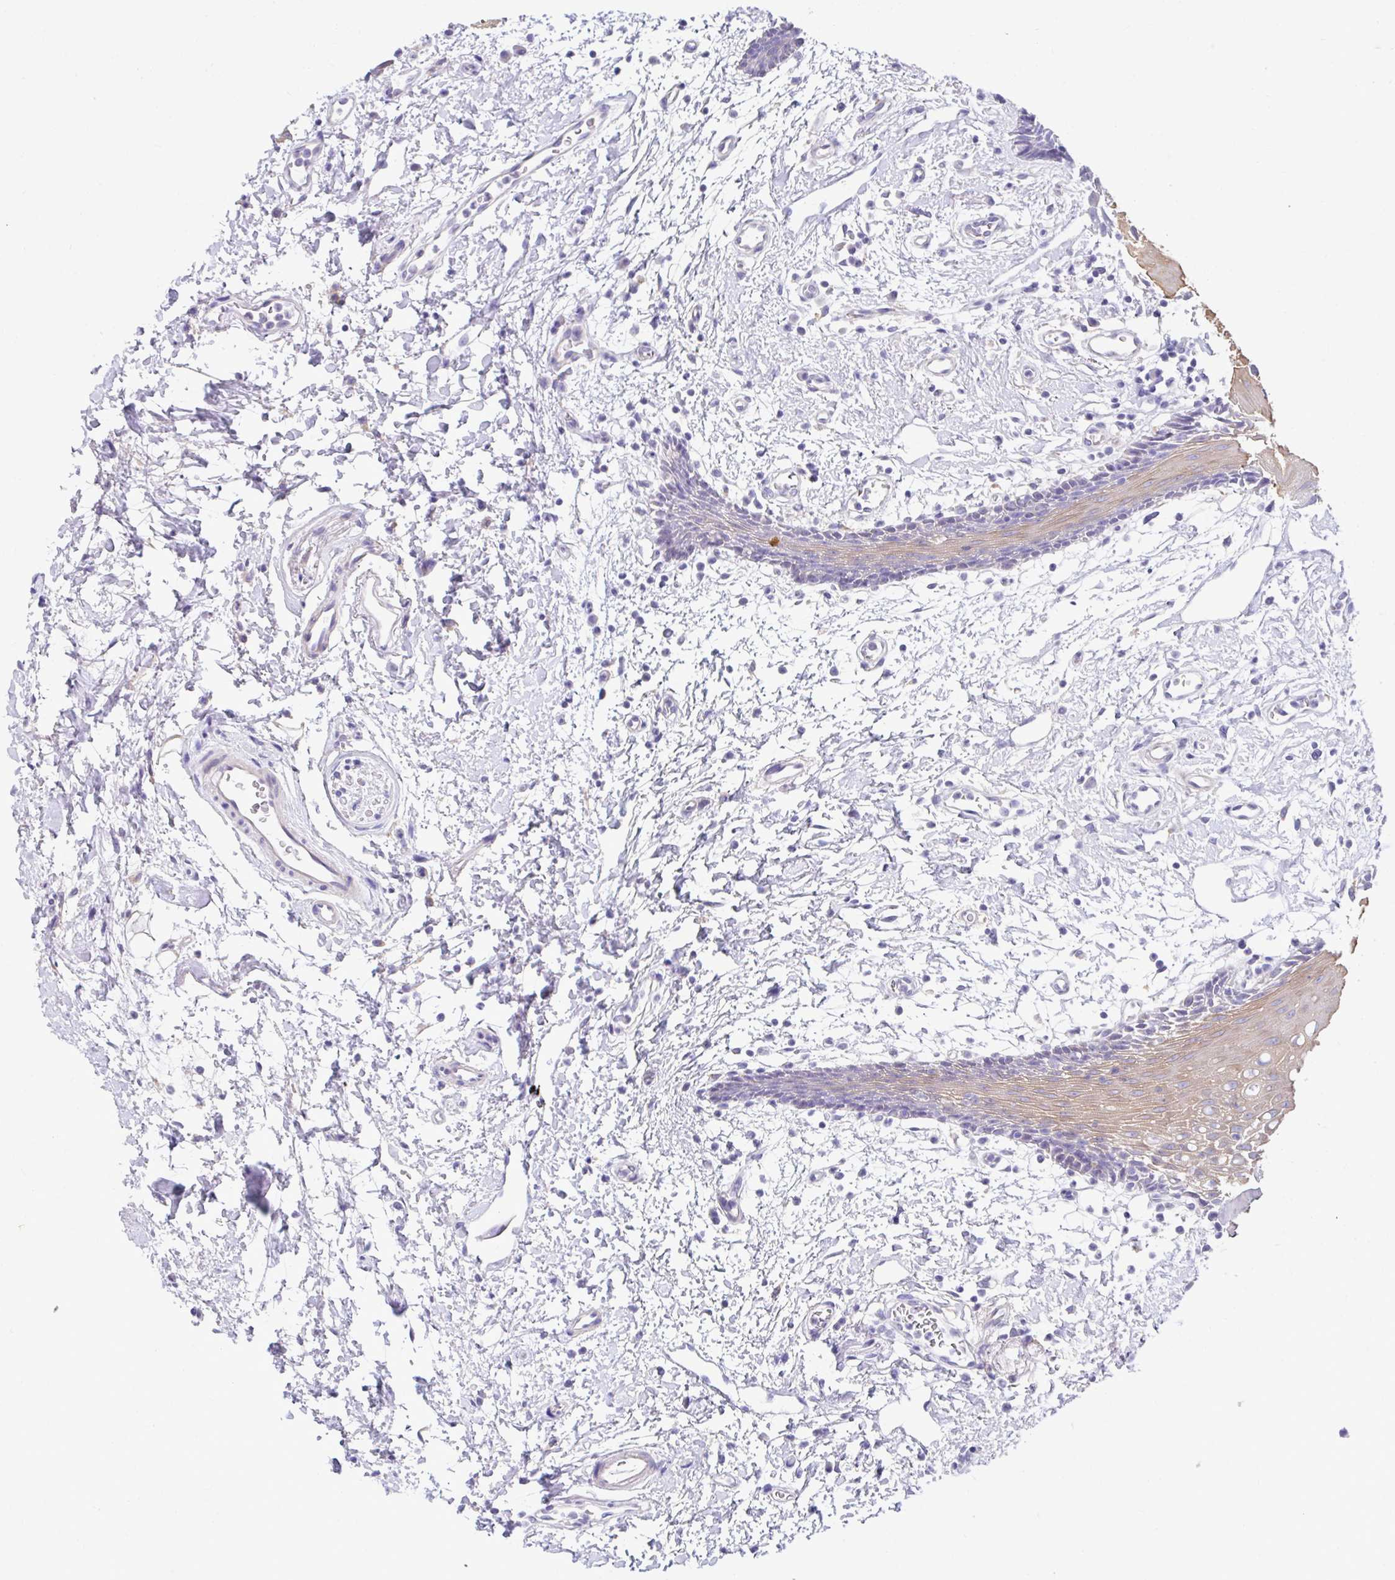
{"staining": {"intensity": "moderate", "quantity": ">75%", "location": "cytoplasmic/membranous"}, "tissue": "oral mucosa", "cell_type": "Squamous epithelial cells", "image_type": "normal", "snomed": [{"axis": "morphology", "description": "Normal tissue, NOS"}, {"axis": "topography", "description": "Oral tissue"}], "caption": "The image displays staining of unremarkable oral mucosa, revealing moderate cytoplasmic/membranous protein expression (brown color) within squamous epithelial cells.", "gene": "ZNF33A", "patient": {"sex": "female", "age": 59}}